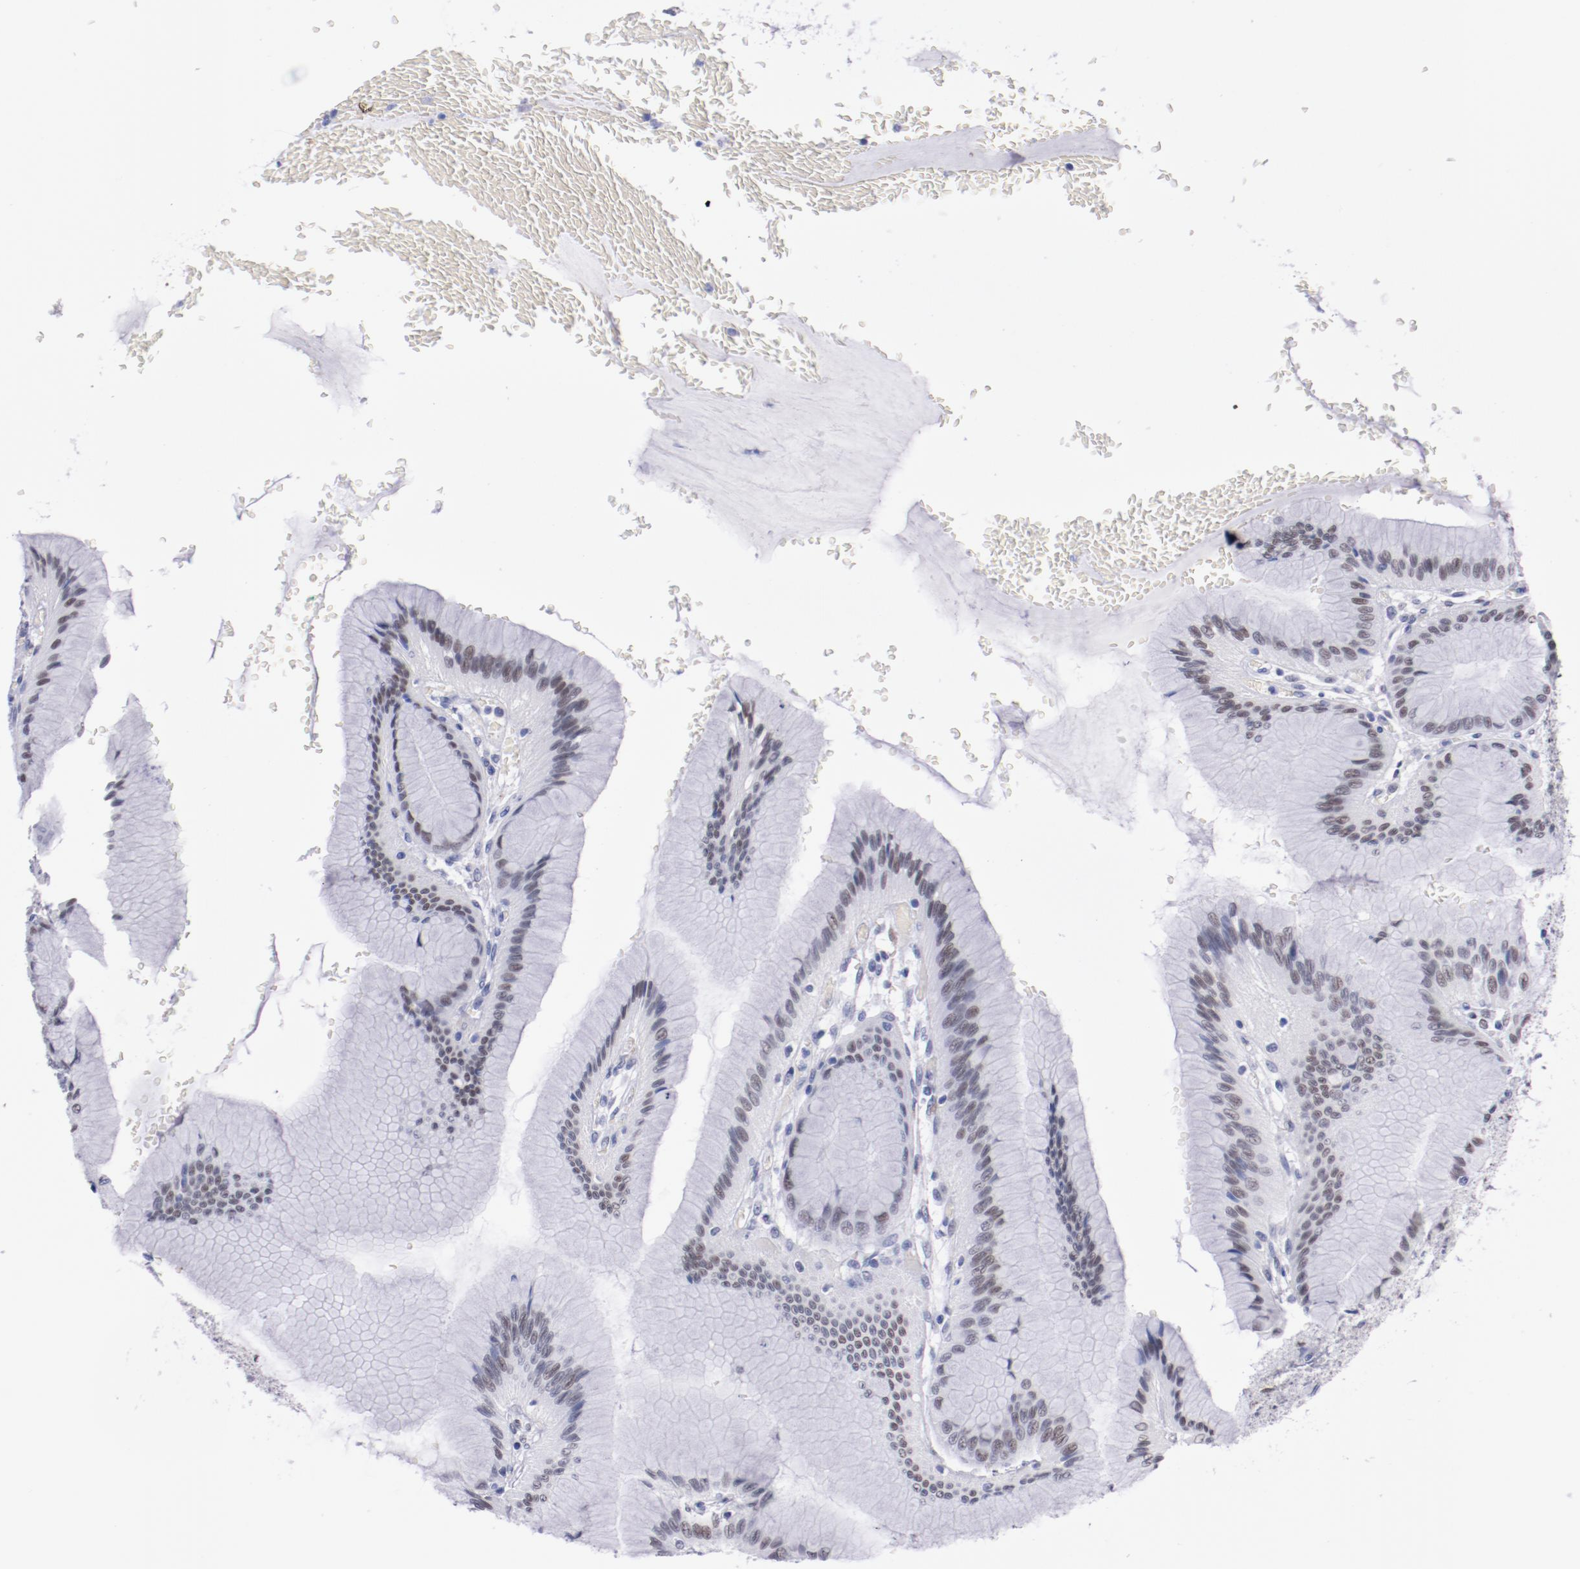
{"staining": {"intensity": "moderate", "quantity": ">75%", "location": "nuclear"}, "tissue": "stomach", "cell_type": "Glandular cells", "image_type": "normal", "snomed": [{"axis": "morphology", "description": "Normal tissue, NOS"}, {"axis": "morphology", "description": "Adenocarcinoma, NOS"}, {"axis": "topography", "description": "Stomach"}, {"axis": "topography", "description": "Stomach, lower"}], "caption": "Moderate nuclear expression is present in about >75% of glandular cells in benign stomach.", "gene": "HNF1B", "patient": {"sex": "female", "age": 65}}